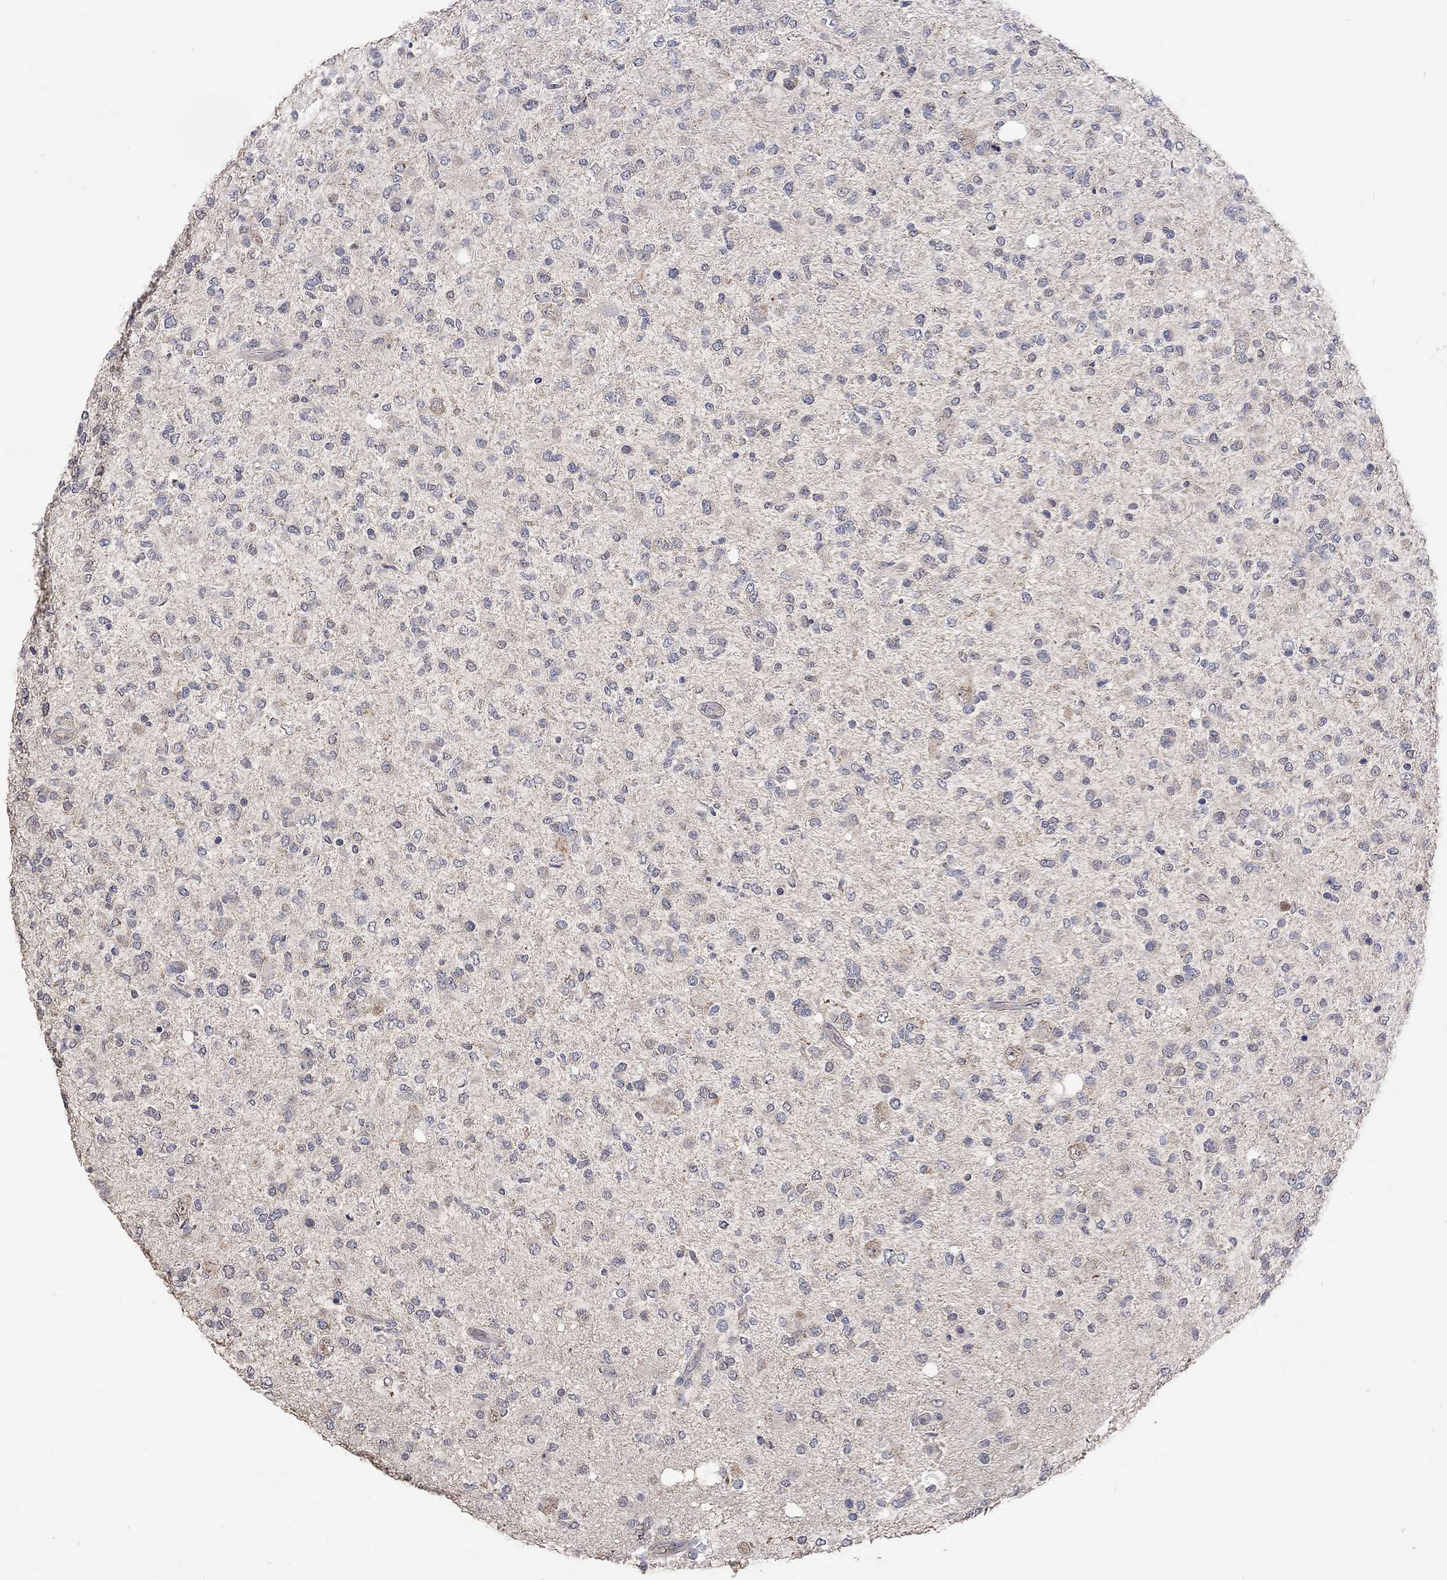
{"staining": {"intensity": "negative", "quantity": "none", "location": "none"}, "tissue": "glioma", "cell_type": "Tumor cells", "image_type": "cancer", "snomed": [{"axis": "morphology", "description": "Glioma, malignant, High grade"}, {"axis": "topography", "description": "Cerebral cortex"}], "caption": "Immunohistochemistry of glioma demonstrates no positivity in tumor cells.", "gene": "PTPN20", "patient": {"sex": "male", "age": 70}}